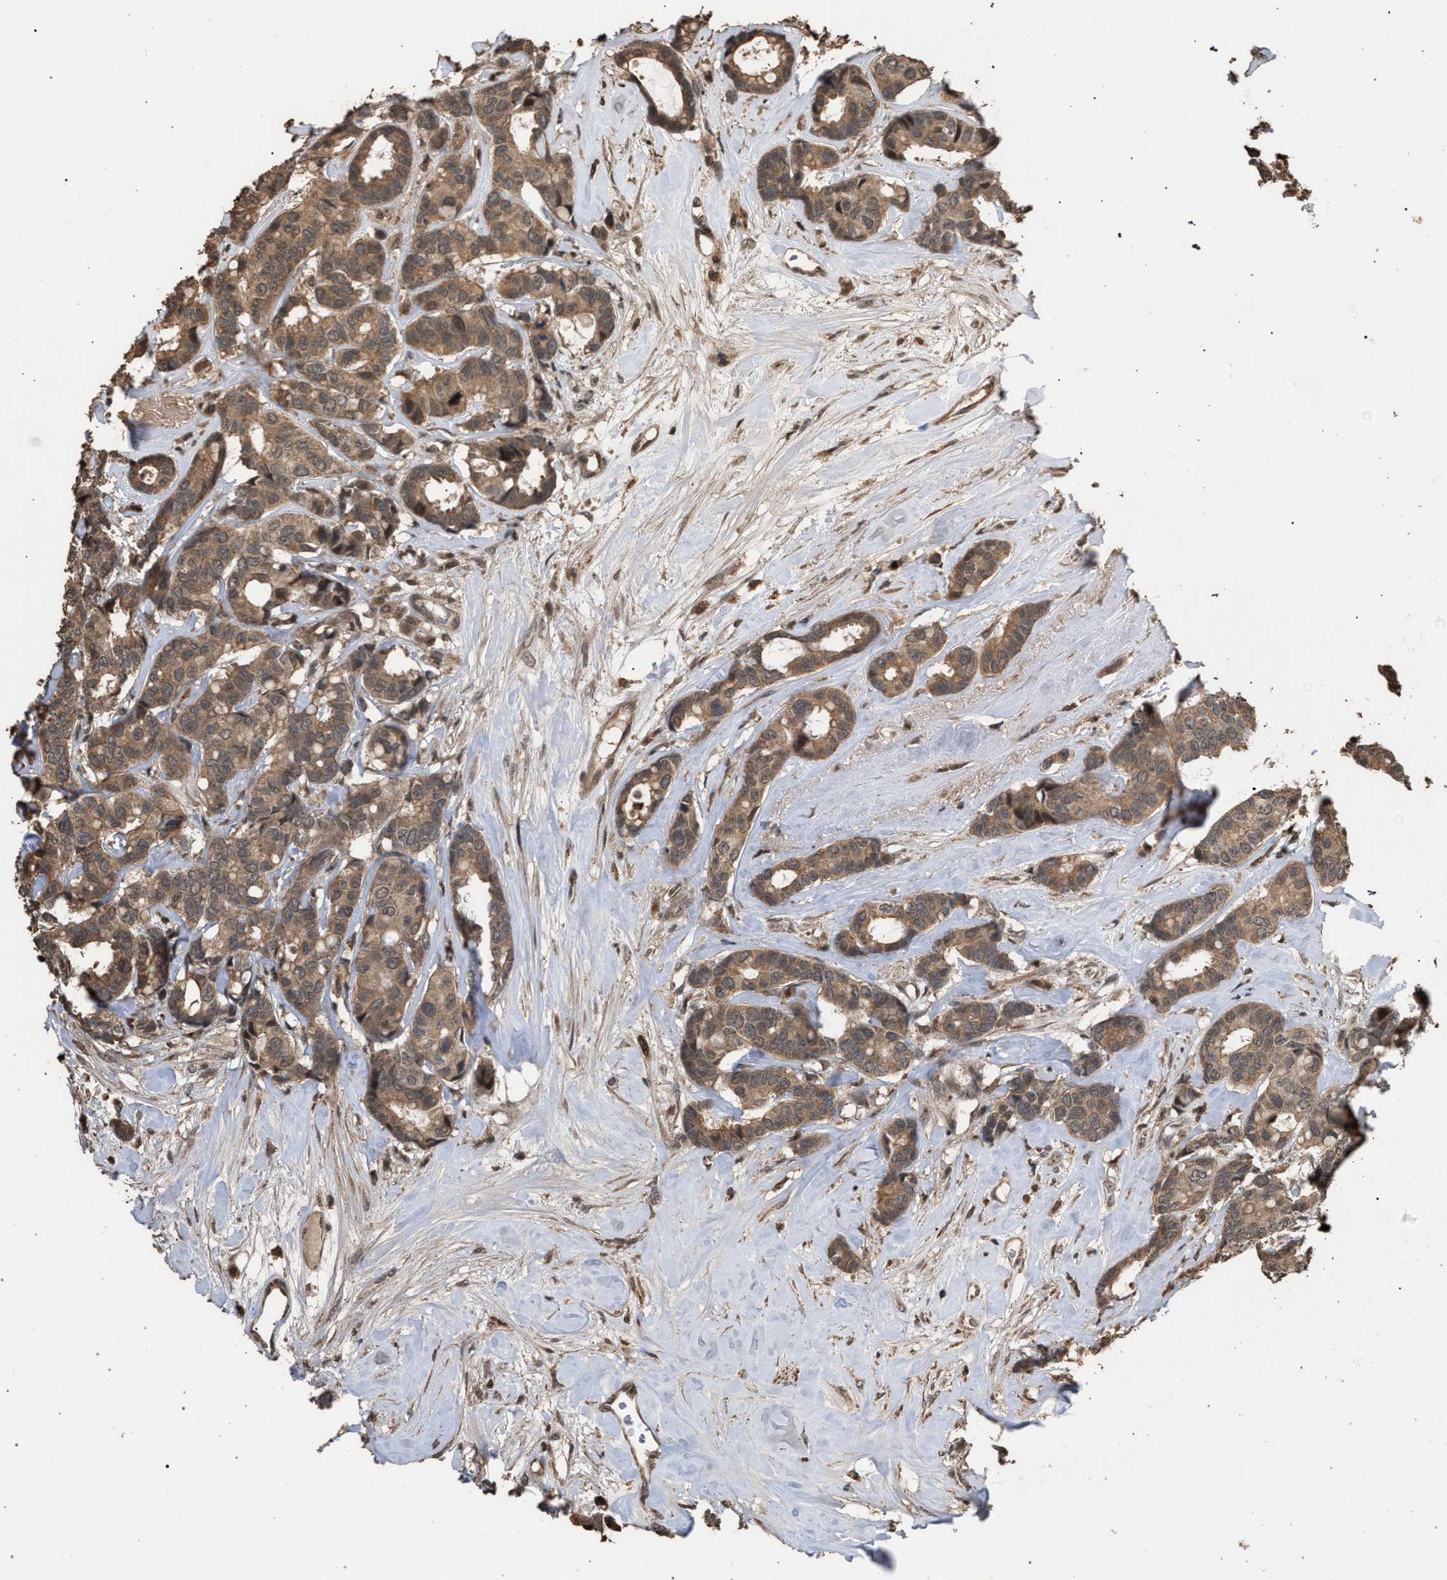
{"staining": {"intensity": "moderate", "quantity": ">75%", "location": "cytoplasmic/membranous"}, "tissue": "breast cancer", "cell_type": "Tumor cells", "image_type": "cancer", "snomed": [{"axis": "morphology", "description": "Duct carcinoma"}, {"axis": "topography", "description": "Breast"}], "caption": "This is a photomicrograph of immunohistochemistry (IHC) staining of breast invasive ductal carcinoma, which shows moderate expression in the cytoplasmic/membranous of tumor cells.", "gene": "NAA35", "patient": {"sex": "female", "age": 87}}